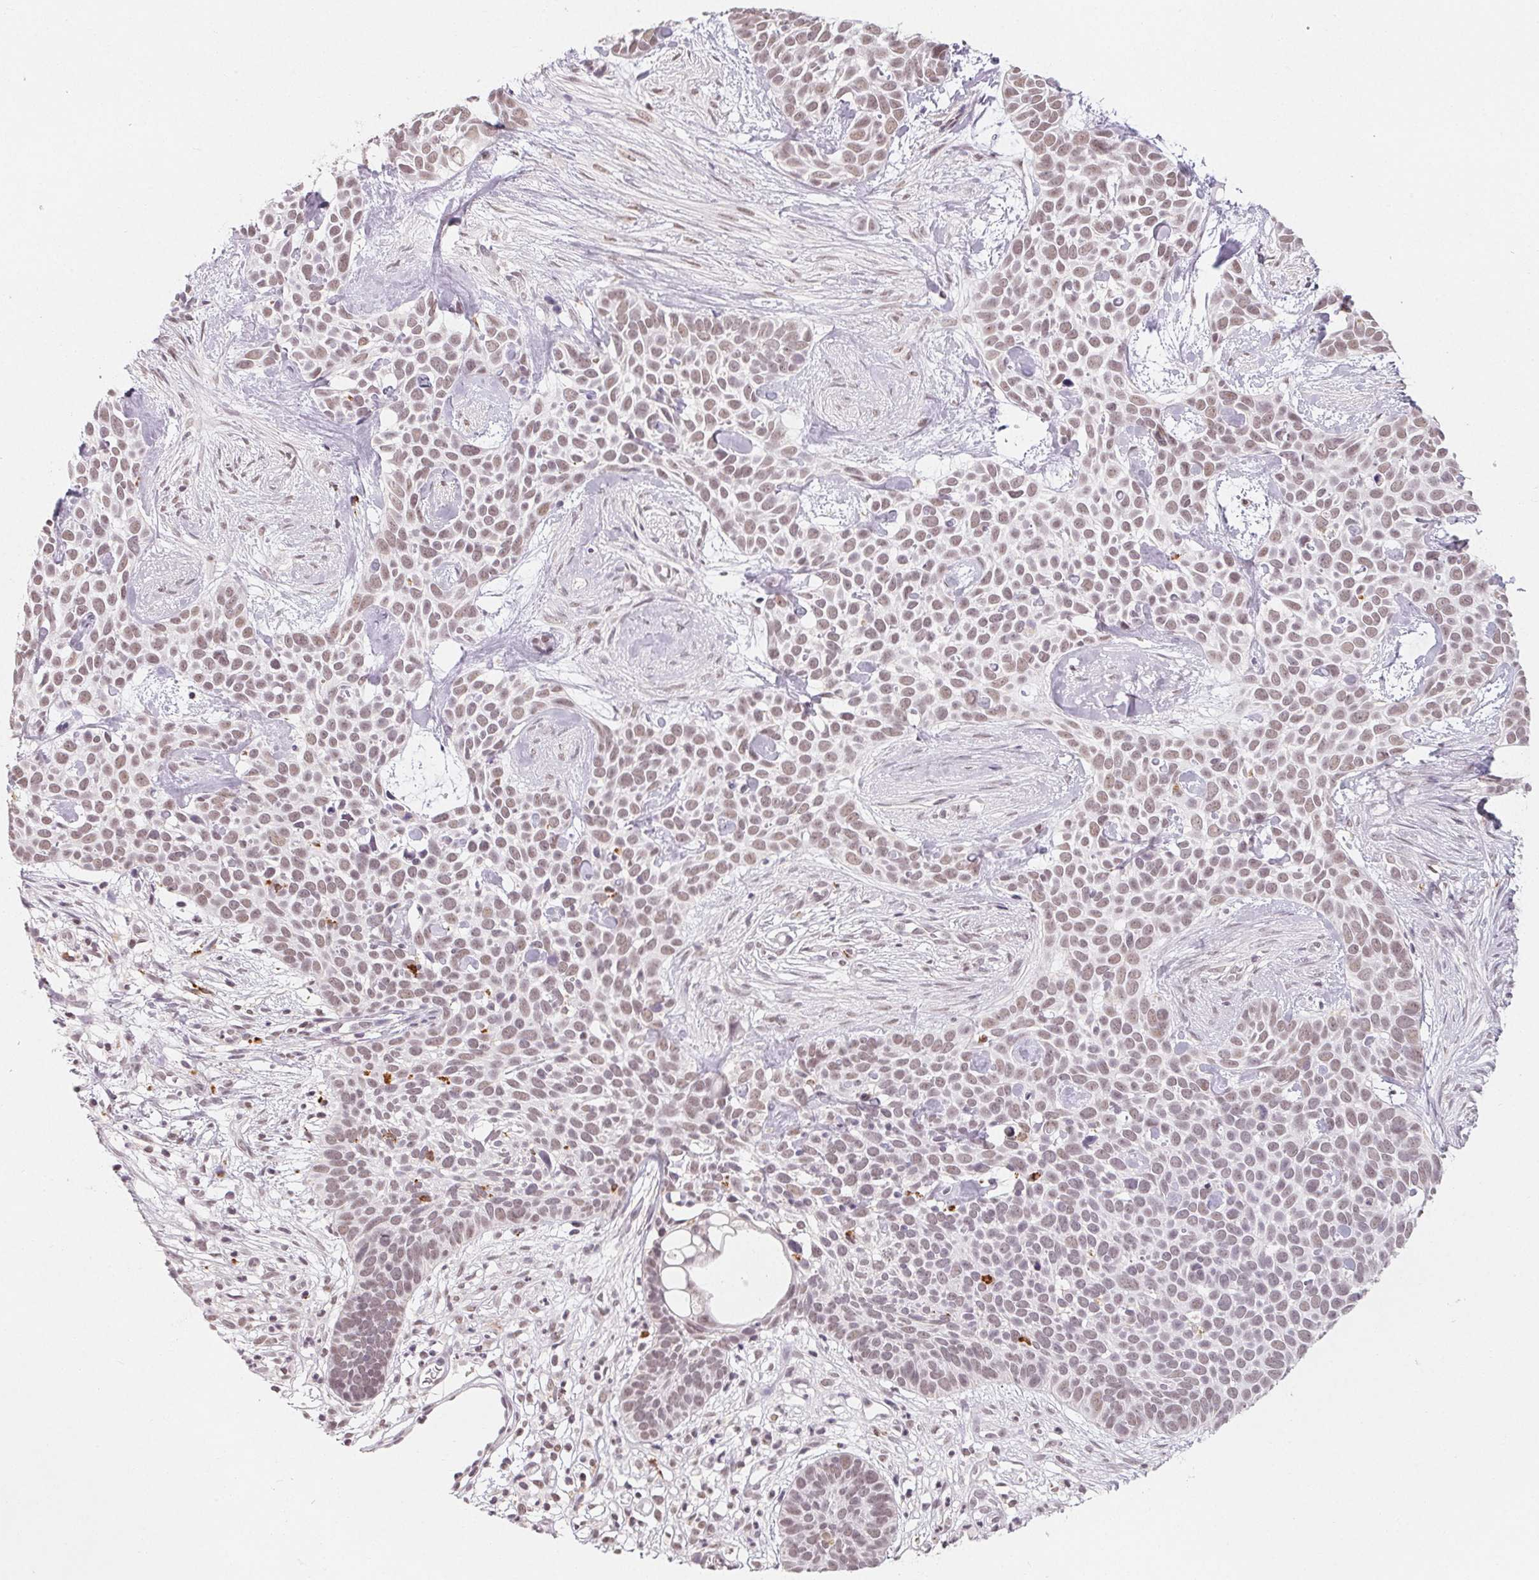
{"staining": {"intensity": "weak", "quantity": "25%-75%", "location": "nuclear"}, "tissue": "skin cancer", "cell_type": "Tumor cells", "image_type": "cancer", "snomed": [{"axis": "morphology", "description": "Basal cell carcinoma"}, {"axis": "topography", "description": "Skin"}], "caption": "Protein staining exhibits weak nuclear expression in approximately 25%-75% of tumor cells in skin basal cell carcinoma.", "gene": "NXF3", "patient": {"sex": "male", "age": 69}}